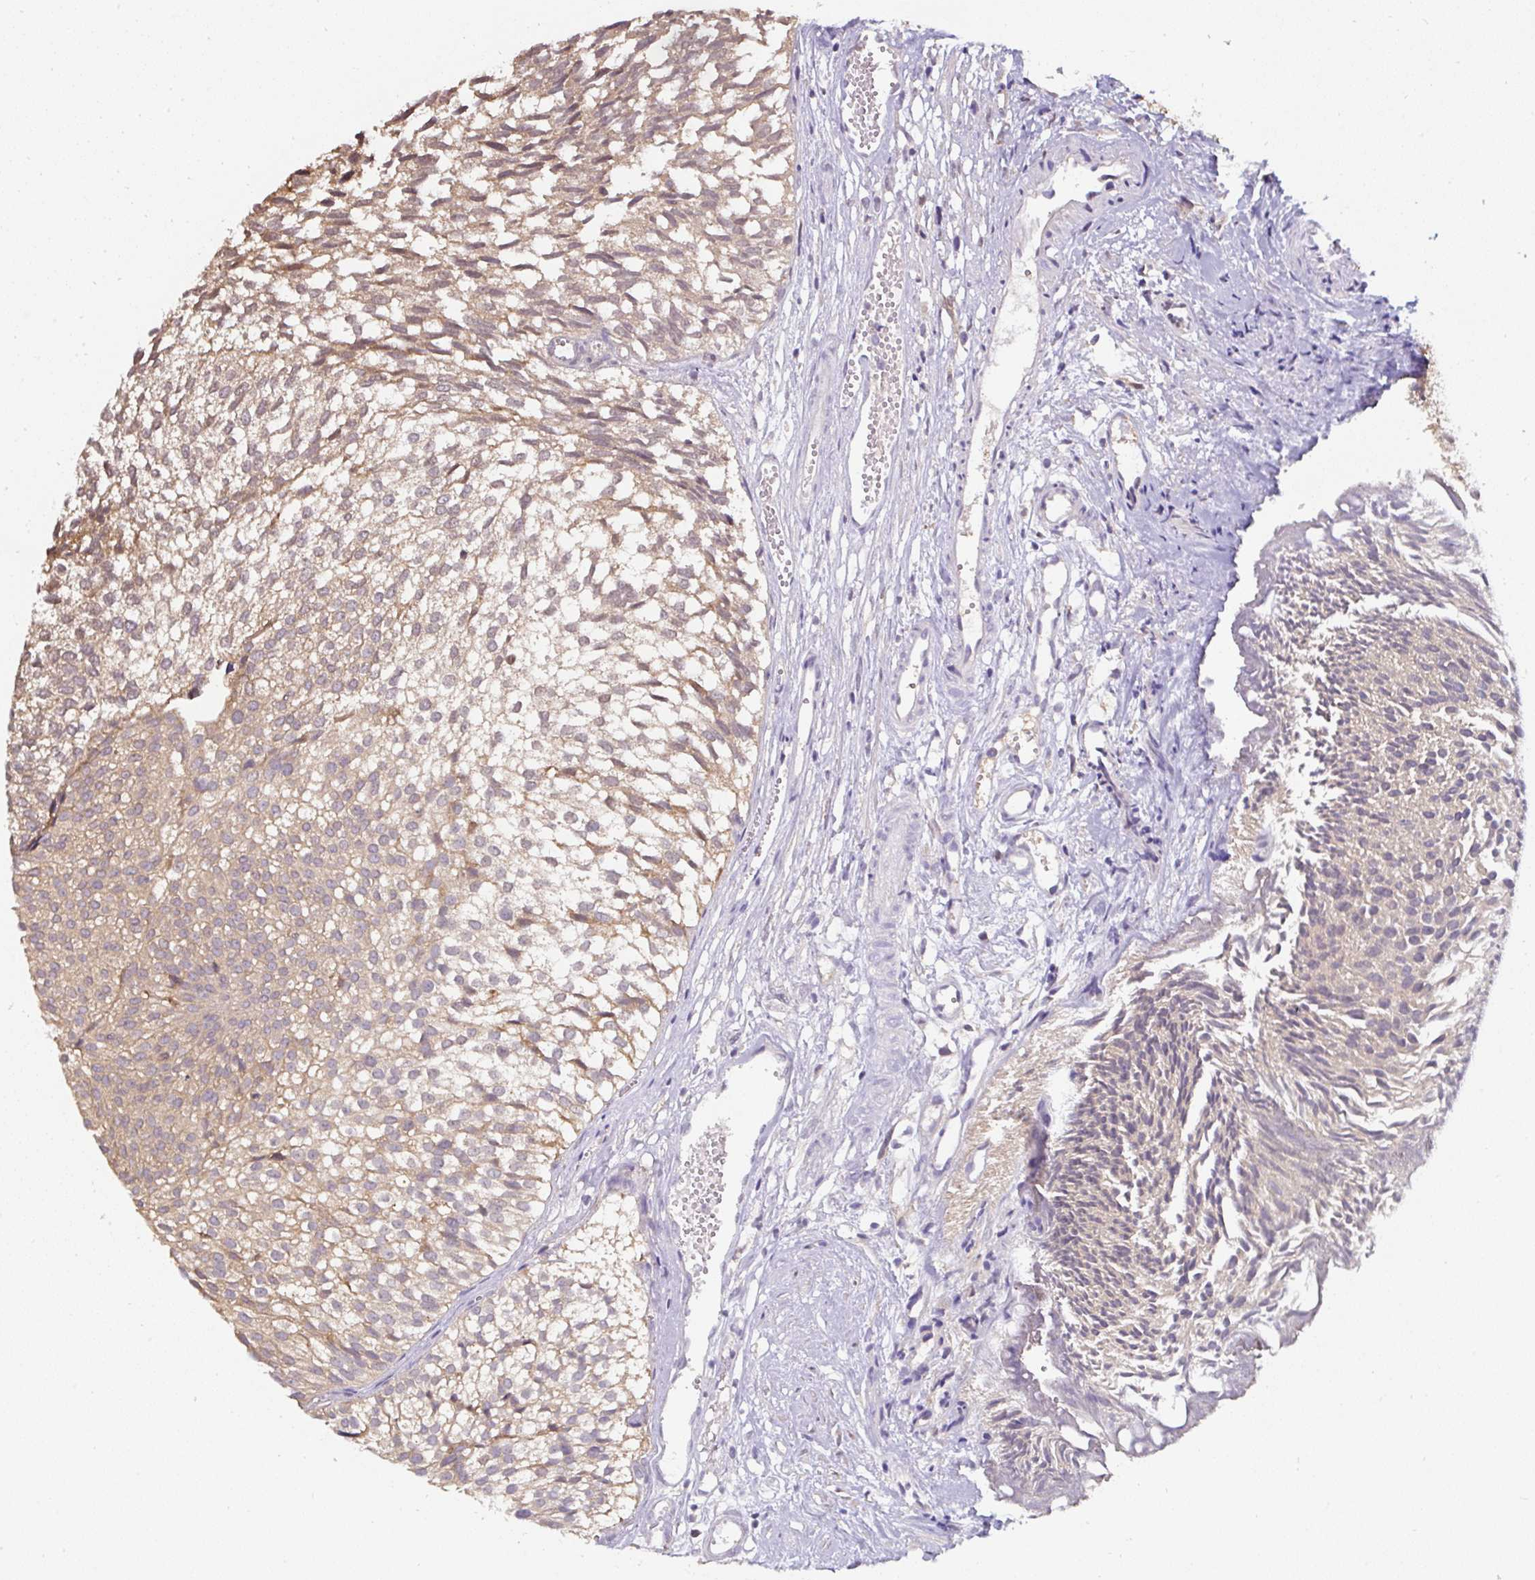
{"staining": {"intensity": "moderate", "quantity": ">75%", "location": "cytoplasmic/membranous"}, "tissue": "urothelial cancer", "cell_type": "Tumor cells", "image_type": "cancer", "snomed": [{"axis": "morphology", "description": "Urothelial carcinoma, Low grade"}, {"axis": "topography", "description": "Urinary bladder"}], "caption": "IHC (DAB) staining of low-grade urothelial carcinoma reveals moderate cytoplasmic/membranous protein staining in approximately >75% of tumor cells. (brown staining indicates protein expression, while blue staining denotes nuclei).", "gene": "ST13", "patient": {"sex": "male", "age": 91}}